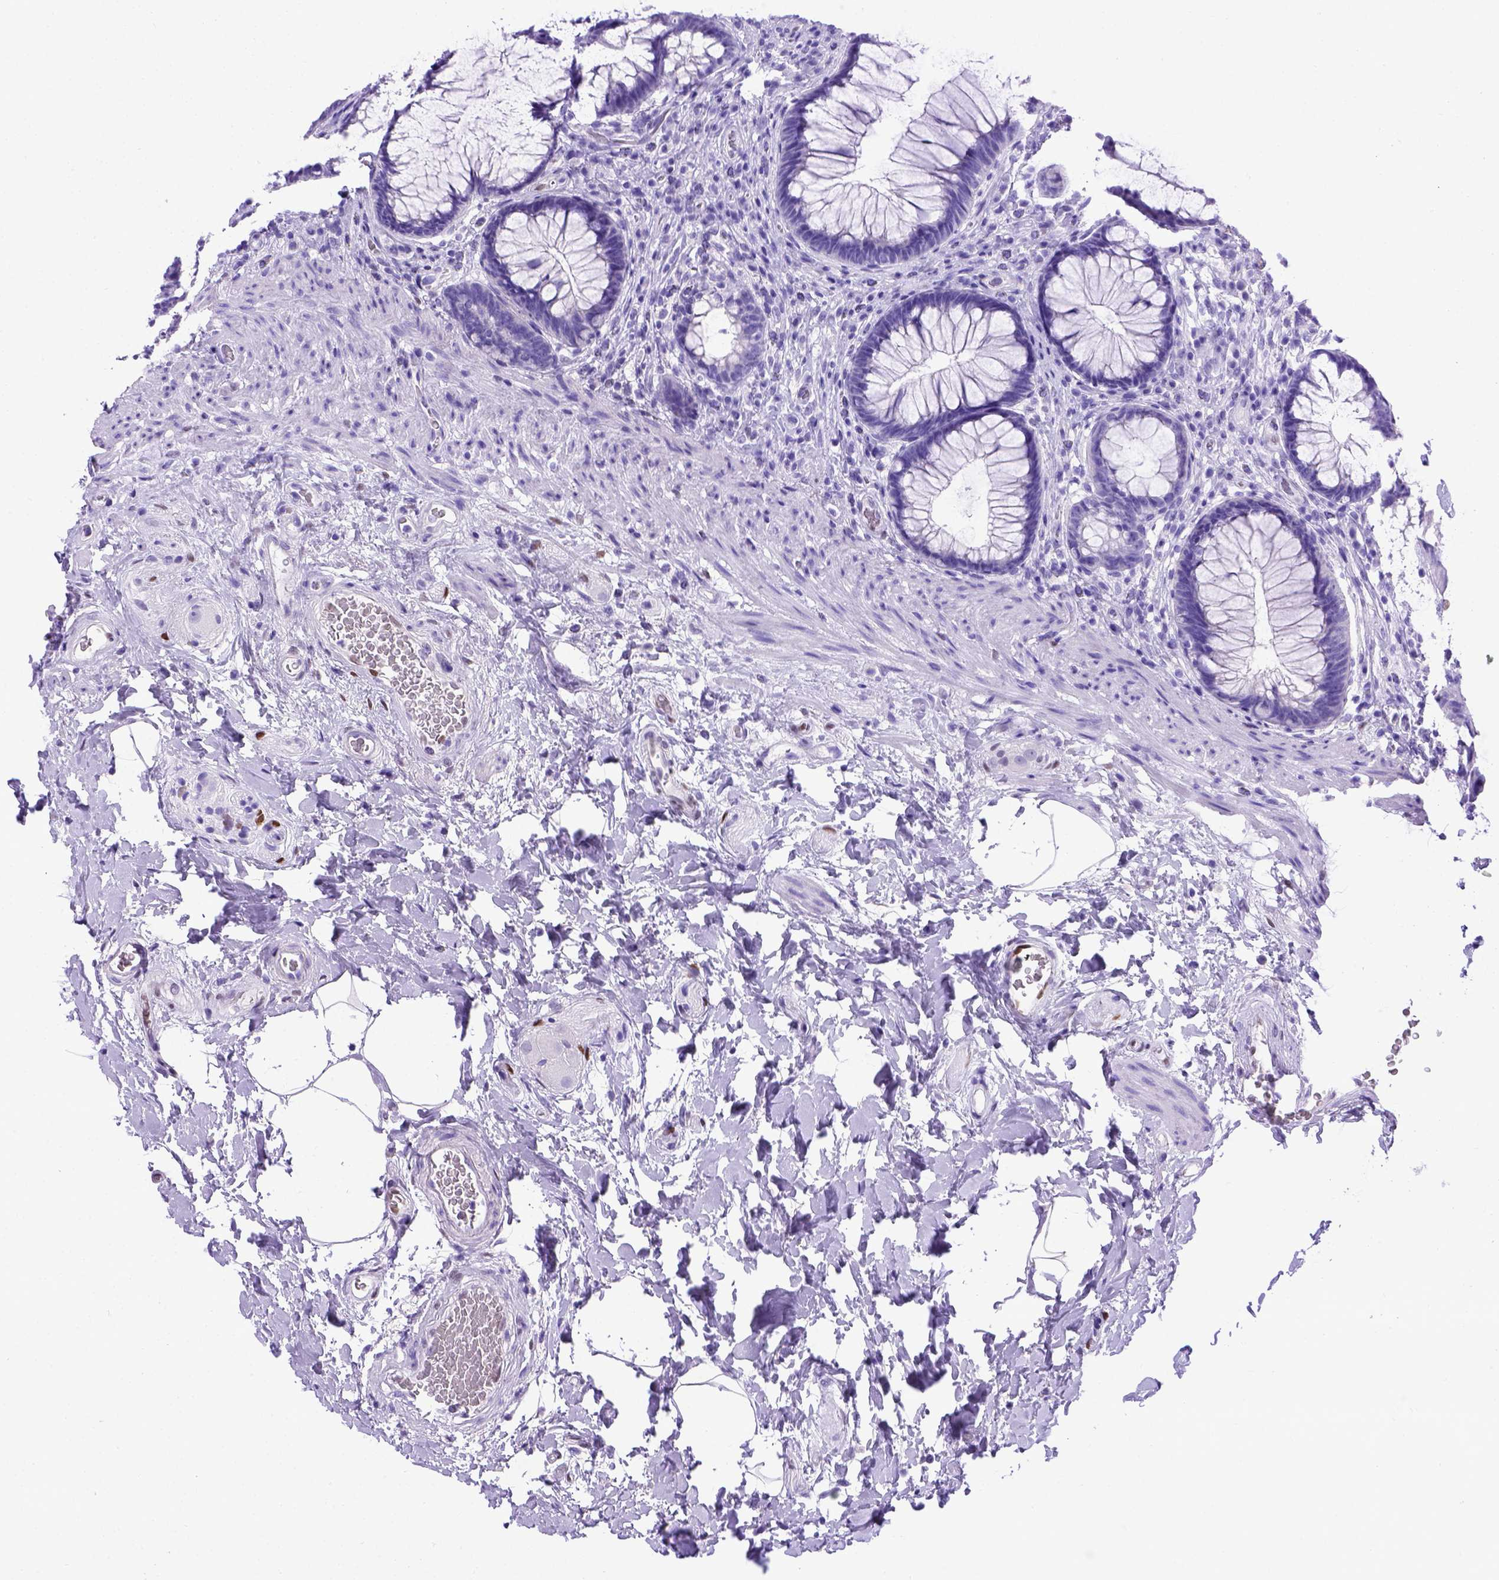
{"staining": {"intensity": "negative", "quantity": "none", "location": "none"}, "tissue": "rectum", "cell_type": "Glandular cells", "image_type": "normal", "snomed": [{"axis": "morphology", "description": "Normal tissue, NOS"}, {"axis": "topography", "description": "Smooth muscle"}, {"axis": "topography", "description": "Rectum"}], "caption": "This is an immunohistochemistry (IHC) image of normal human rectum. There is no positivity in glandular cells.", "gene": "MEOX2", "patient": {"sex": "male", "age": 53}}